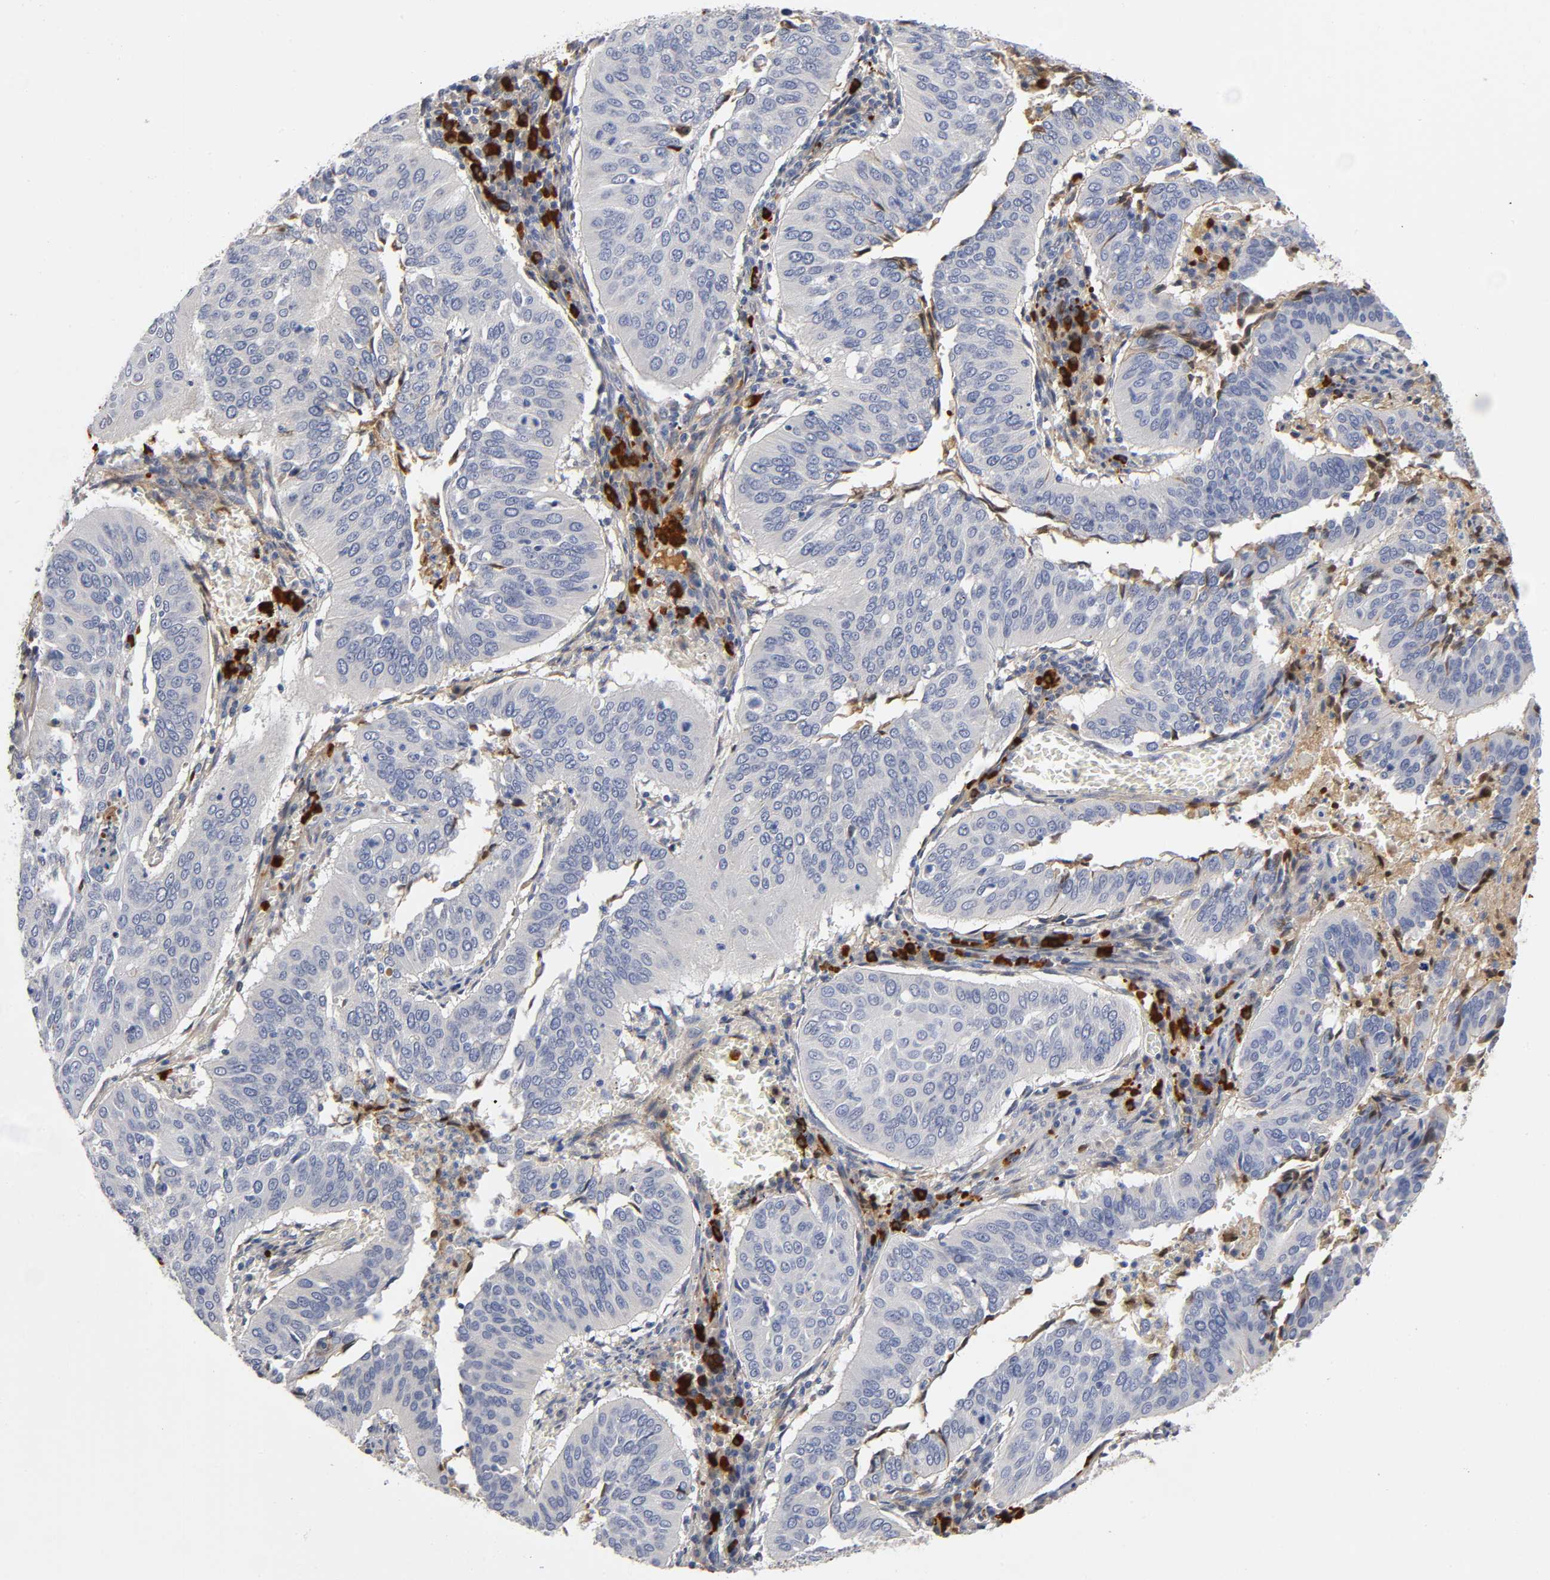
{"staining": {"intensity": "weak", "quantity": "<25%", "location": "cytoplasmic/membranous"}, "tissue": "cervical cancer", "cell_type": "Tumor cells", "image_type": "cancer", "snomed": [{"axis": "morphology", "description": "Squamous cell carcinoma, NOS"}, {"axis": "topography", "description": "Cervix"}], "caption": "High power microscopy image of an IHC micrograph of cervical squamous cell carcinoma, revealing no significant expression in tumor cells.", "gene": "NOVA1", "patient": {"sex": "female", "age": 39}}